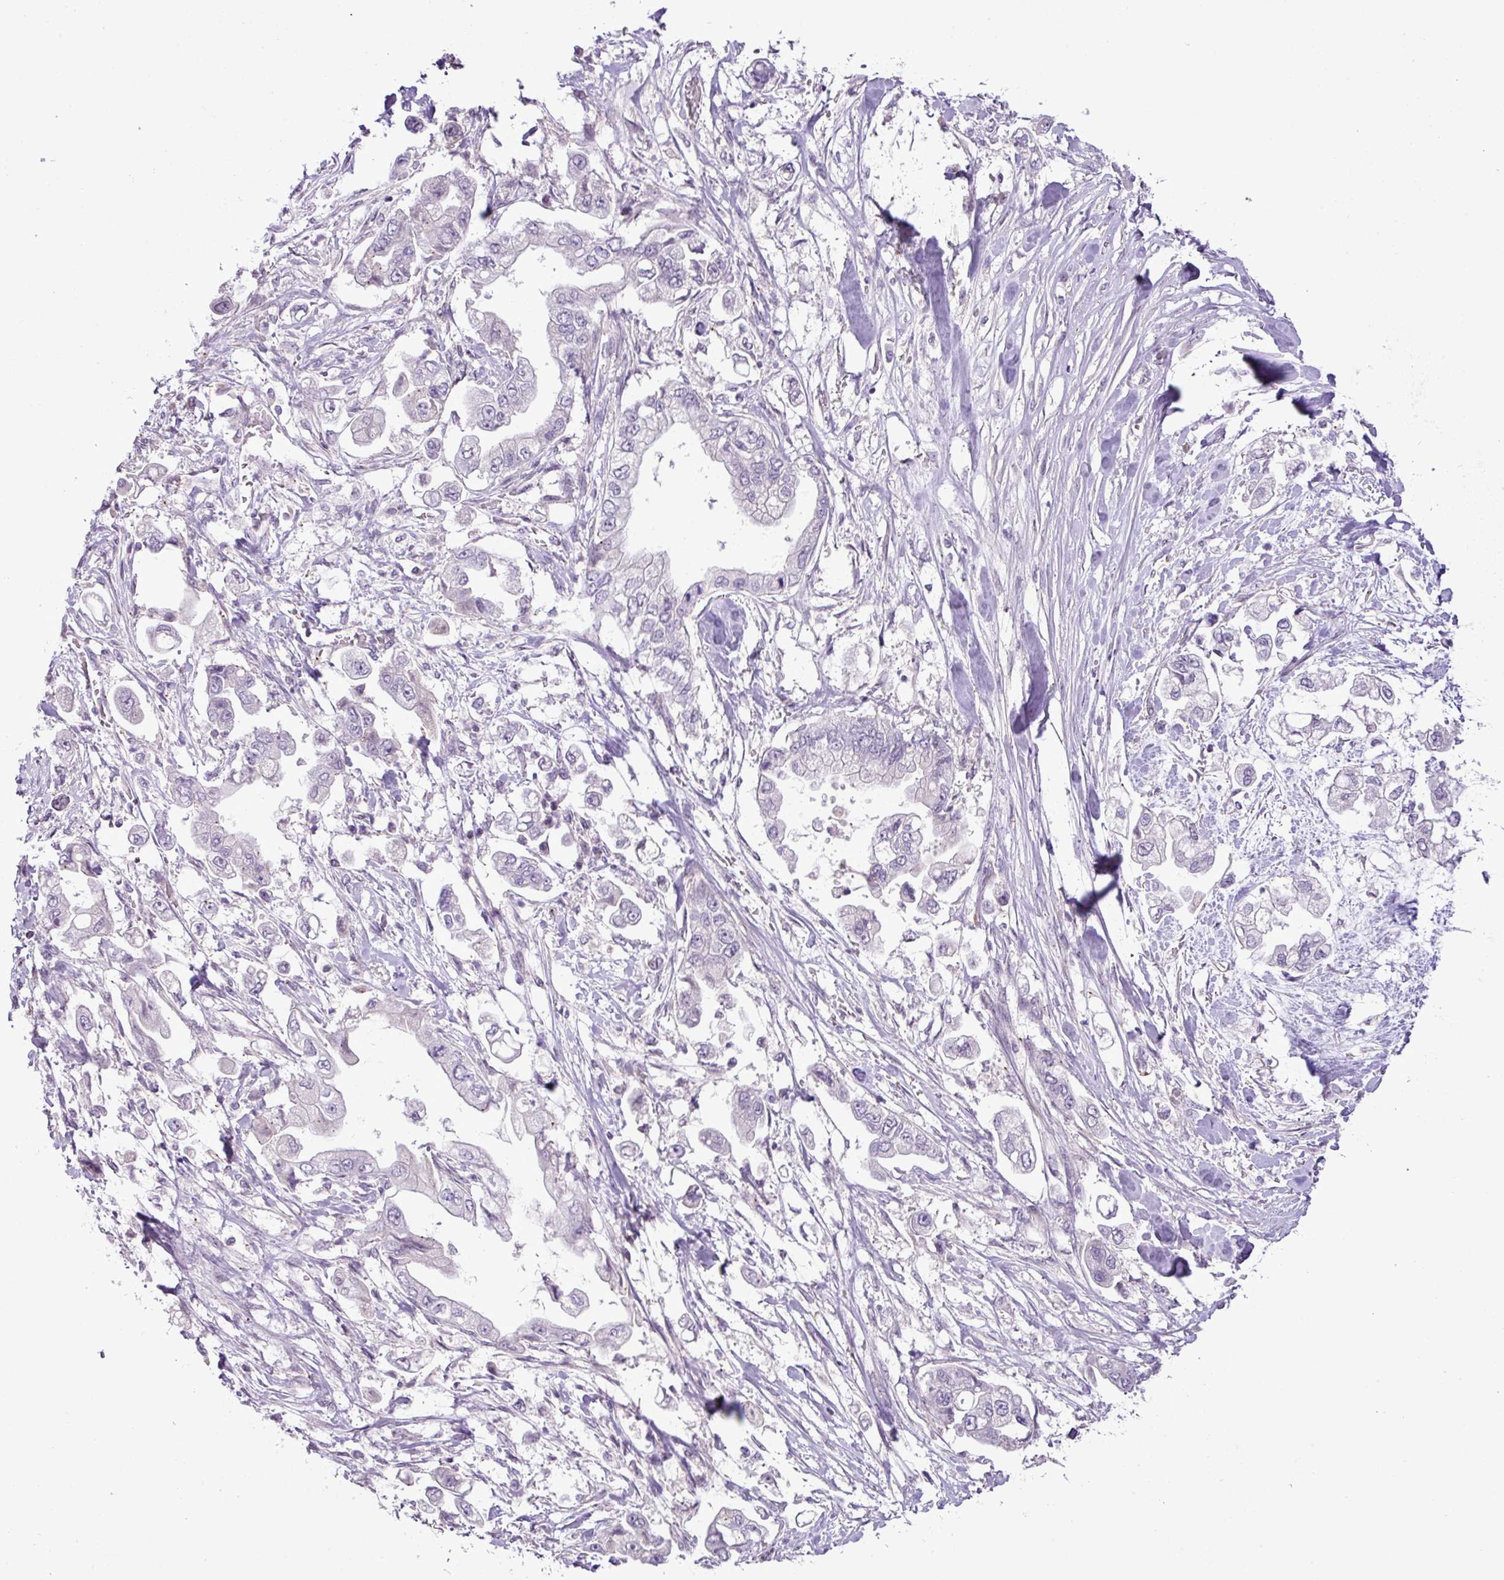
{"staining": {"intensity": "negative", "quantity": "none", "location": "none"}, "tissue": "stomach cancer", "cell_type": "Tumor cells", "image_type": "cancer", "snomed": [{"axis": "morphology", "description": "Adenocarcinoma, NOS"}, {"axis": "topography", "description": "Stomach"}], "caption": "Immunohistochemistry histopathology image of neoplastic tissue: human adenocarcinoma (stomach) stained with DAB (3,3'-diaminobenzidine) exhibits no significant protein positivity in tumor cells.", "gene": "DNAJB13", "patient": {"sex": "male", "age": 62}}